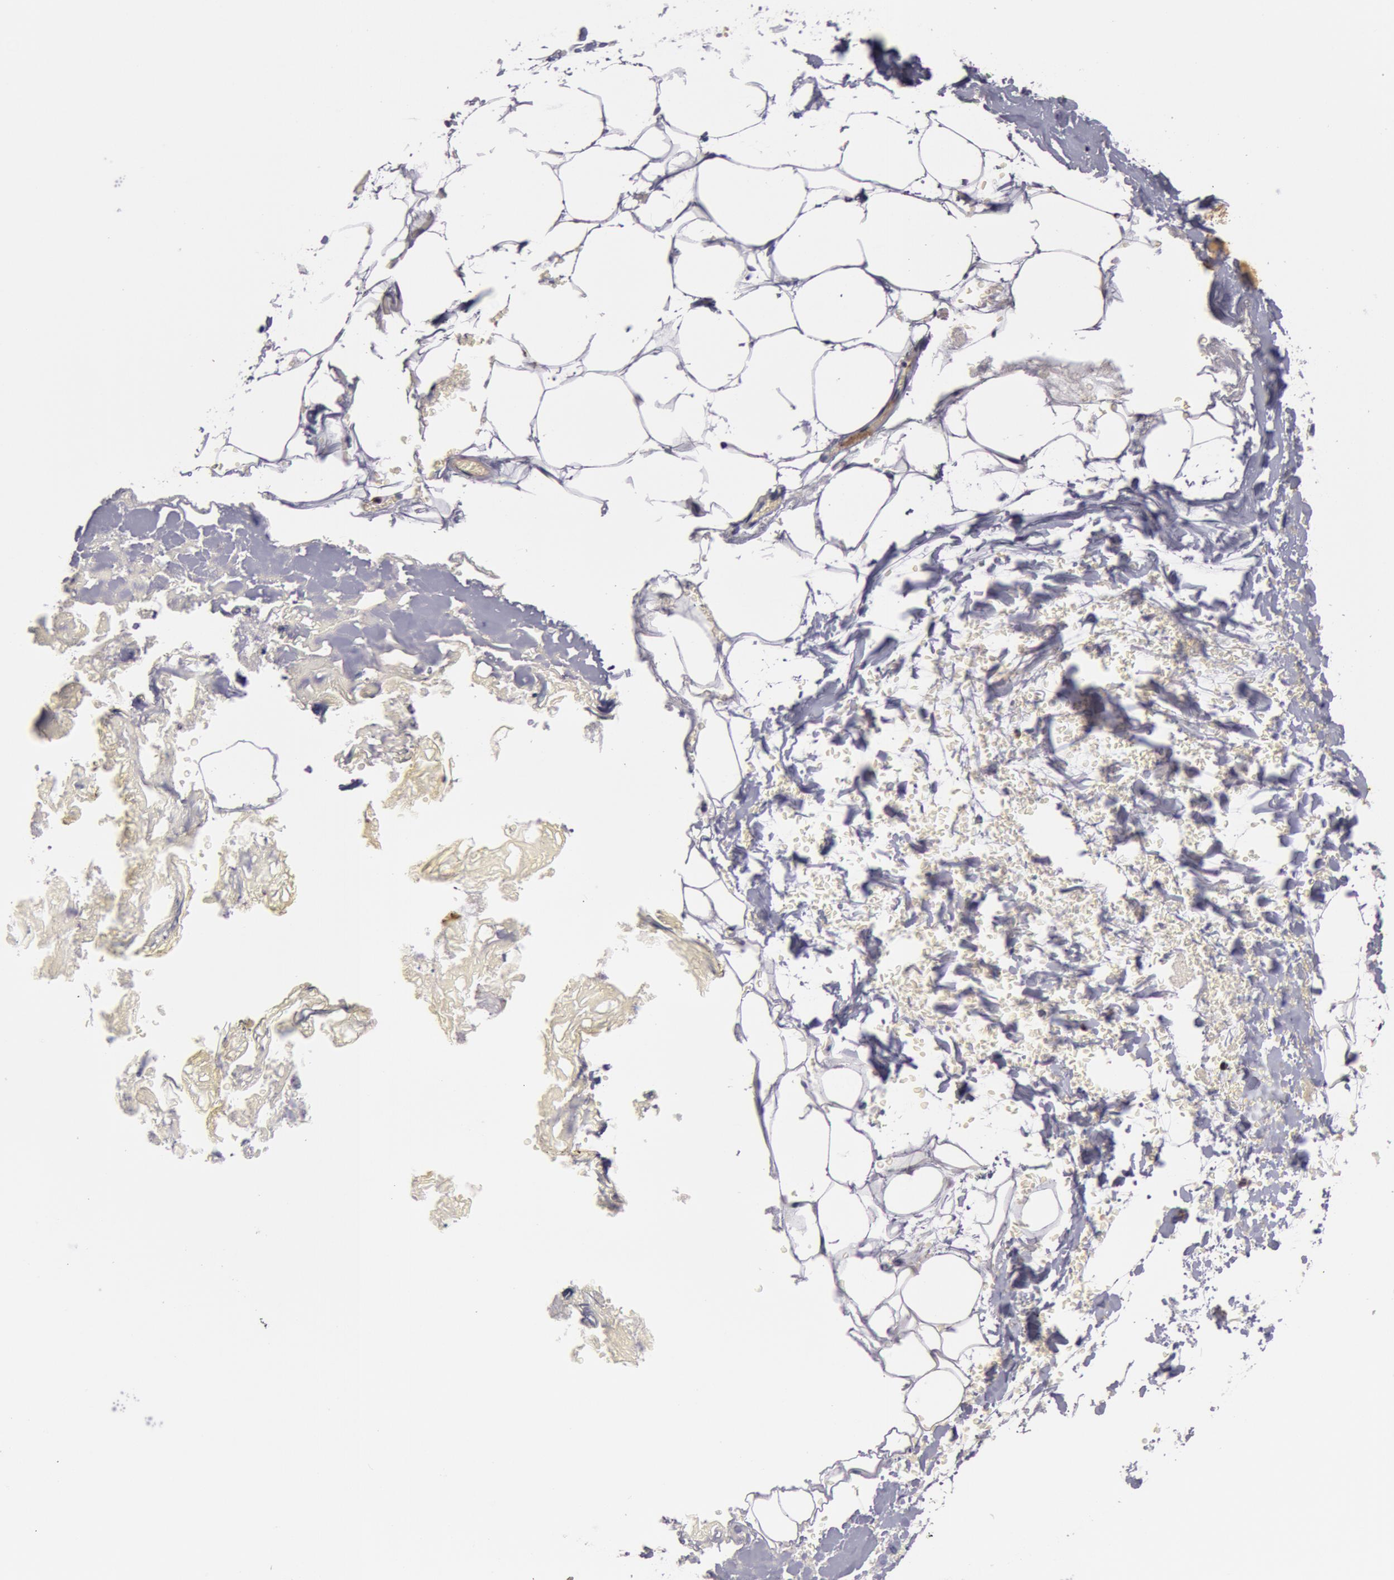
{"staining": {"intensity": "negative", "quantity": "none", "location": "none"}, "tissue": "breast", "cell_type": "Adipocytes", "image_type": "normal", "snomed": [{"axis": "morphology", "description": "Normal tissue, NOS"}, {"axis": "topography", "description": "Breast"}], "caption": "IHC of normal human breast reveals no expression in adipocytes.", "gene": "ZNF350", "patient": {"sex": "female", "age": 75}}